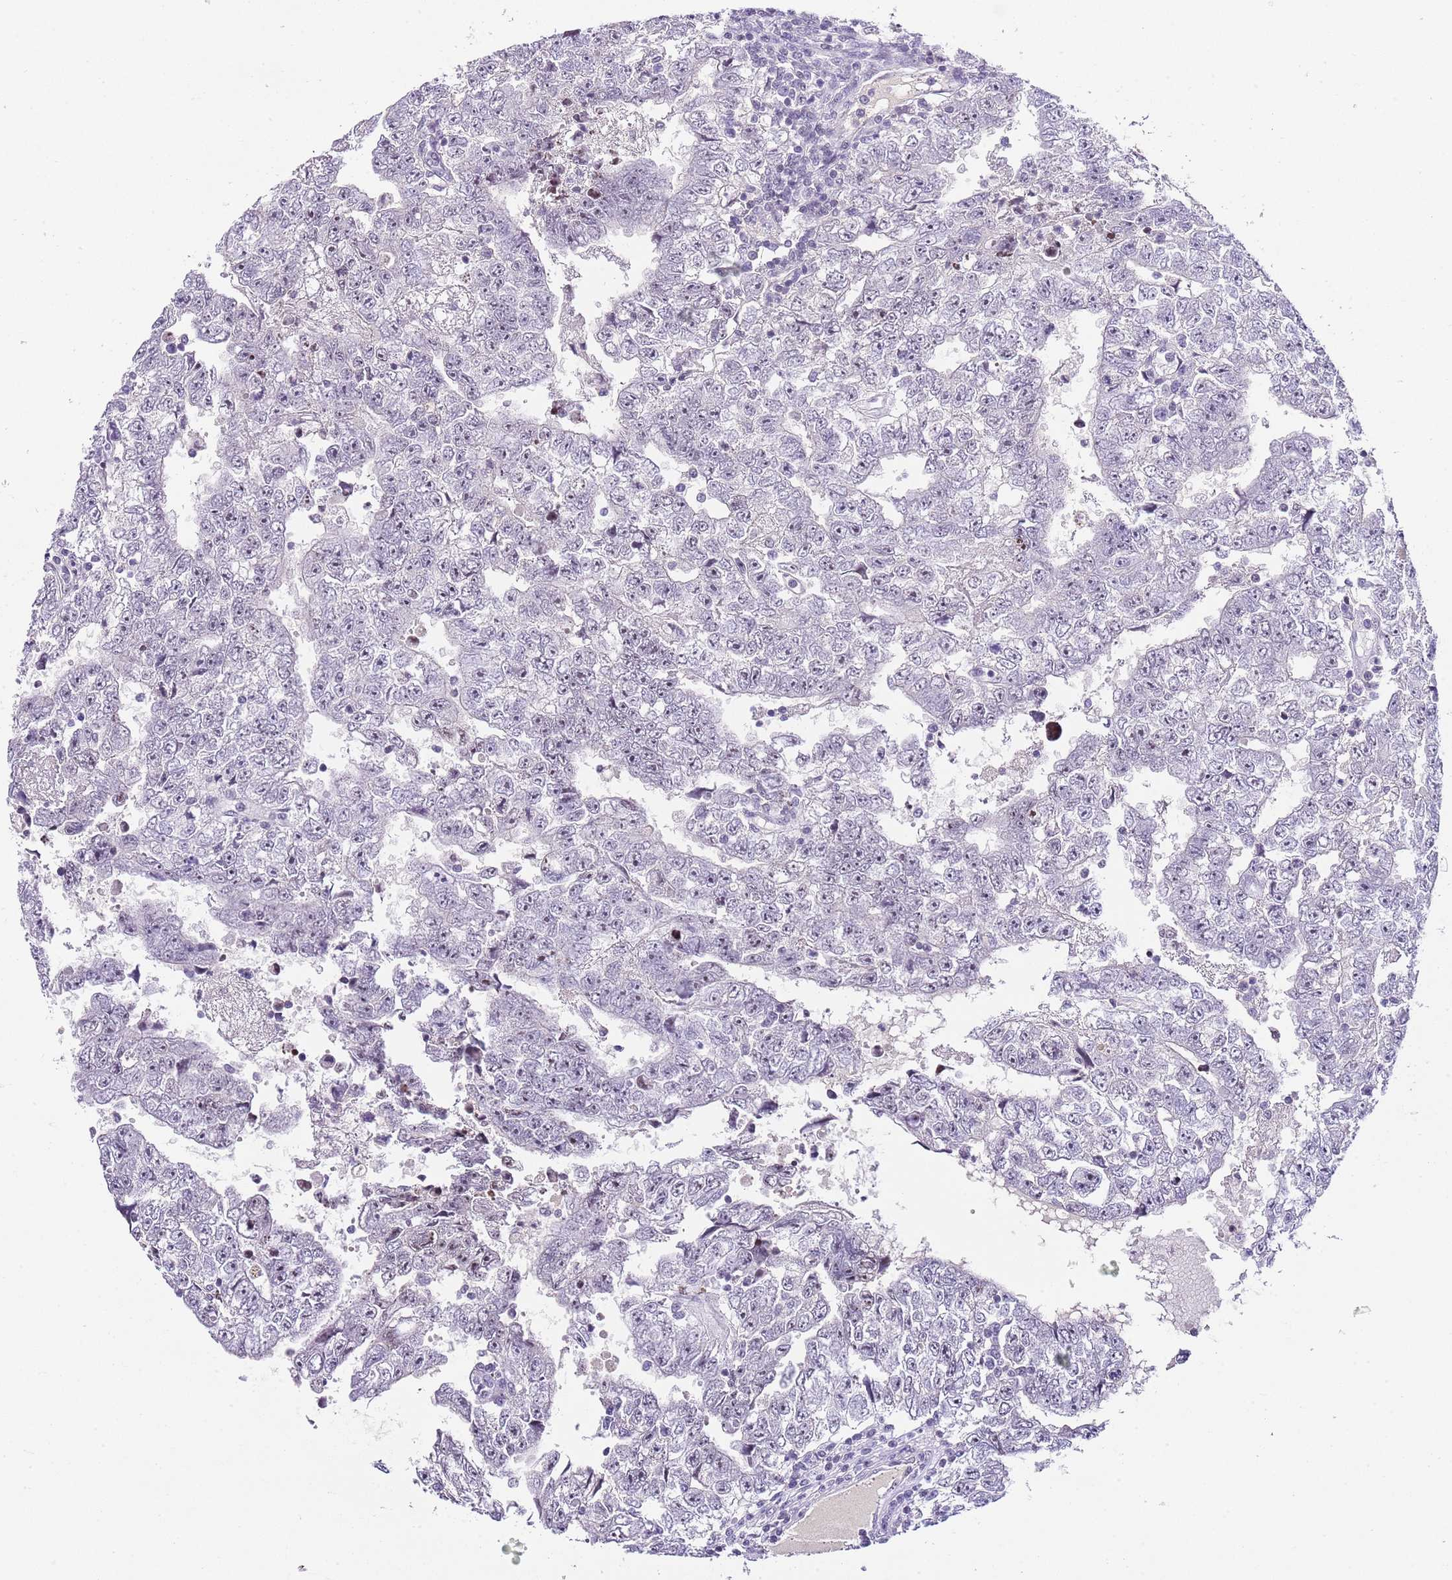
{"staining": {"intensity": "weak", "quantity": "<25%", "location": "nuclear"}, "tissue": "testis cancer", "cell_type": "Tumor cells", "image_type": "cancer", "snomed": [{"axis": "morphology", "description": "Carcinoma, Embryonal, NOS"}, {"axis": "topography", "description": "Testis"}], "caption": "An immunohistochemistry micrograph of embryonal carcinoma (testis) is shown. There is no staining in tumor cells of embryonal carcinoma (testis).", "gene": "NOP56", "patient": {"sex": "male", "age": 25}}